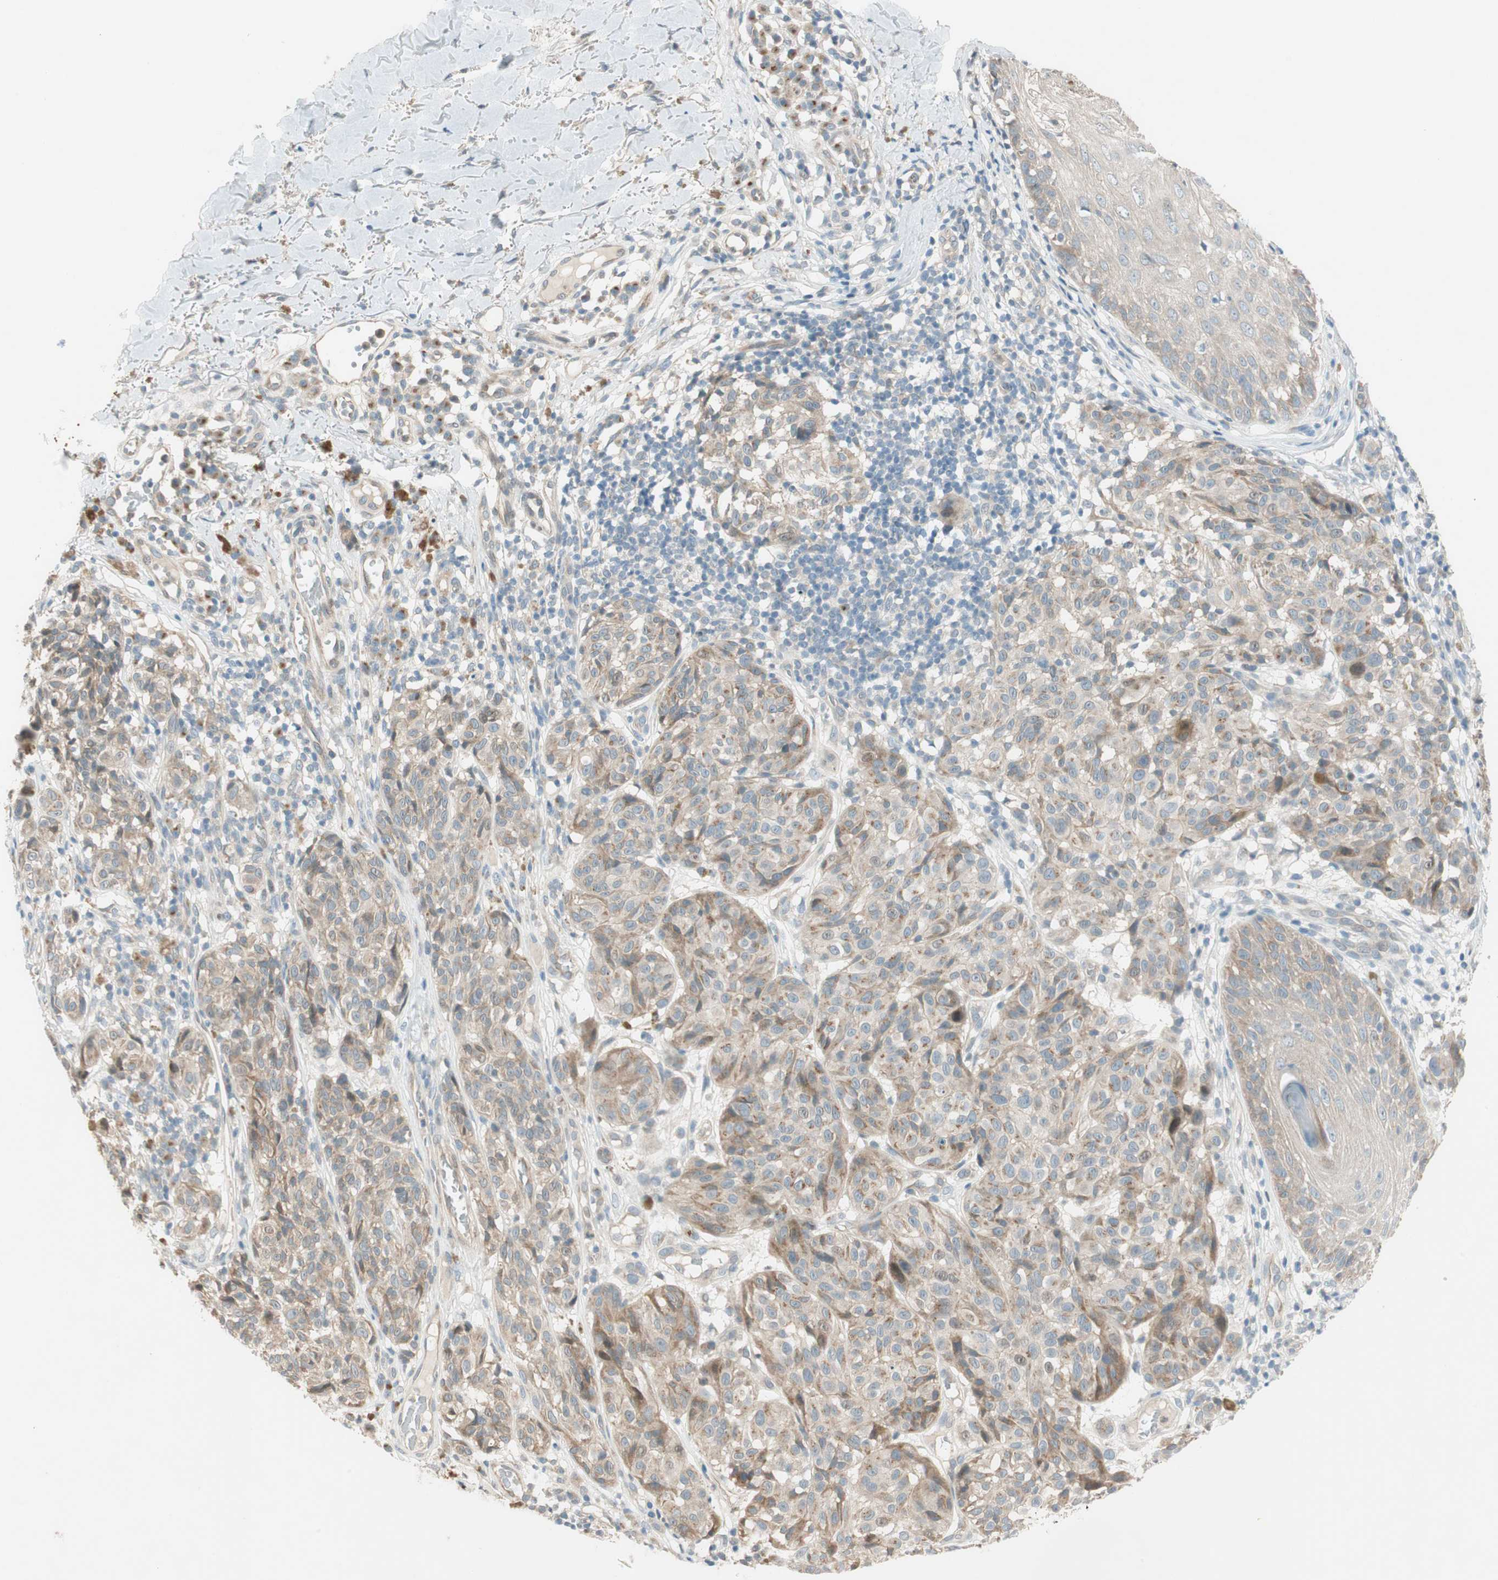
{"staining": {"intensity": "weak", "quantity": ">75%", "location": "cytoplasmic/membranous"}, "tissue": "melanoma", "cell_type": "Tumor cells", "image_type": "cancer", "snomed": [{"axis": "morphology", "description": "Malignant melanoma, NOS"}, {"axis": "topography", "description": "Skin"}], "caption": "Melanoma stained for a protein reveals weak cytoplasmic/membranous positivity in tumor cells. Using DAB (brown) and hematoxylin (blue) stains, captured at high magnification using brightfield microscopy.", "gene": "CGRRF1", "patient": {"sex": "female", "age": 46}}